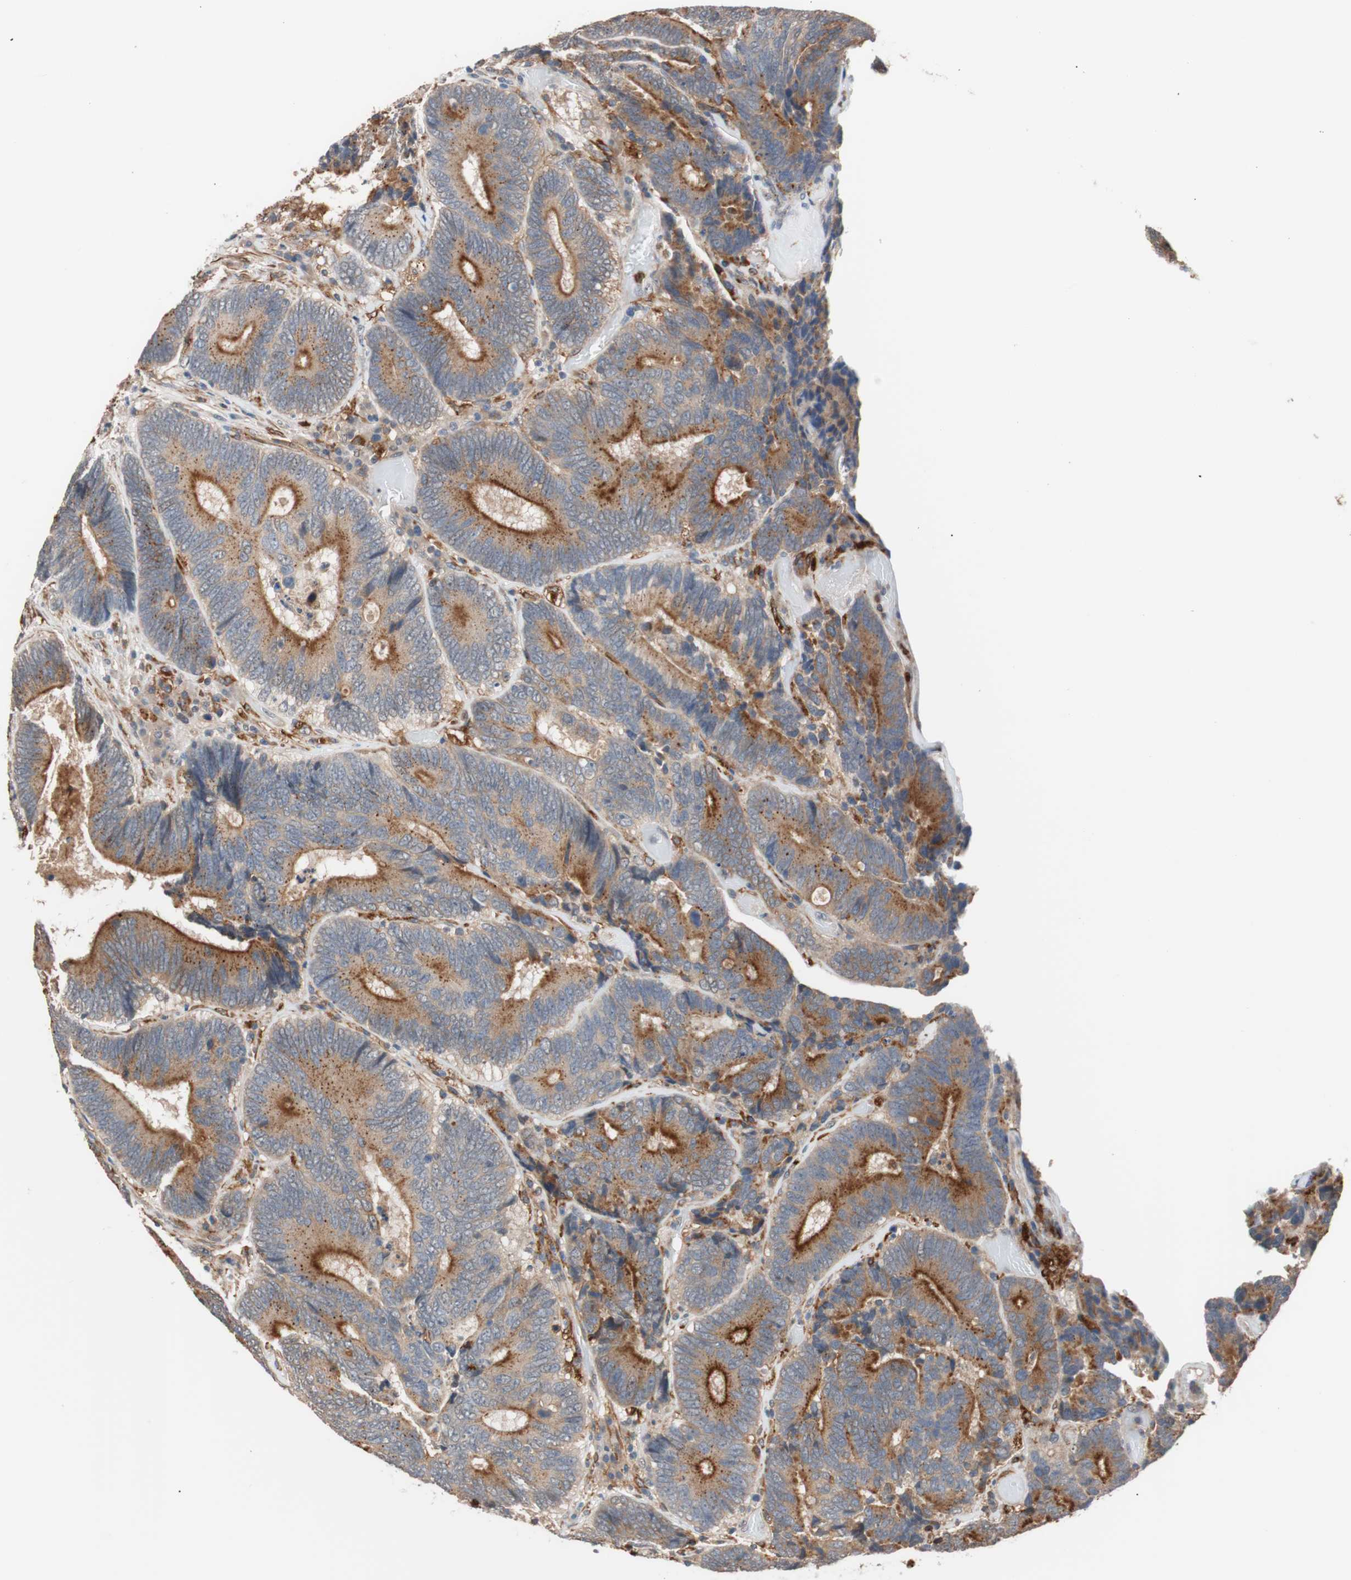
{"staining": {"intensity": "weak", "quantity": ">75%", "location": "cytoplasmic/membranous"}, "tissue": "colorectal cancer", "cell_type": "Tumor cells", "image_type": "cancer", "snomed": [{"axis": "morphology", "description": "Adenocarcinoma, NOS"}, {"axis": "topography", "description": "Colon"}], "caption": "Brown immunohistochemical staining in adenocarcinoma (colorectal) reveals weak cytoplasmic/membranous staining in approximately >75% of tumor cells.", "gene": "LITAF", "patient": {"sex": "female", "age": 78}}